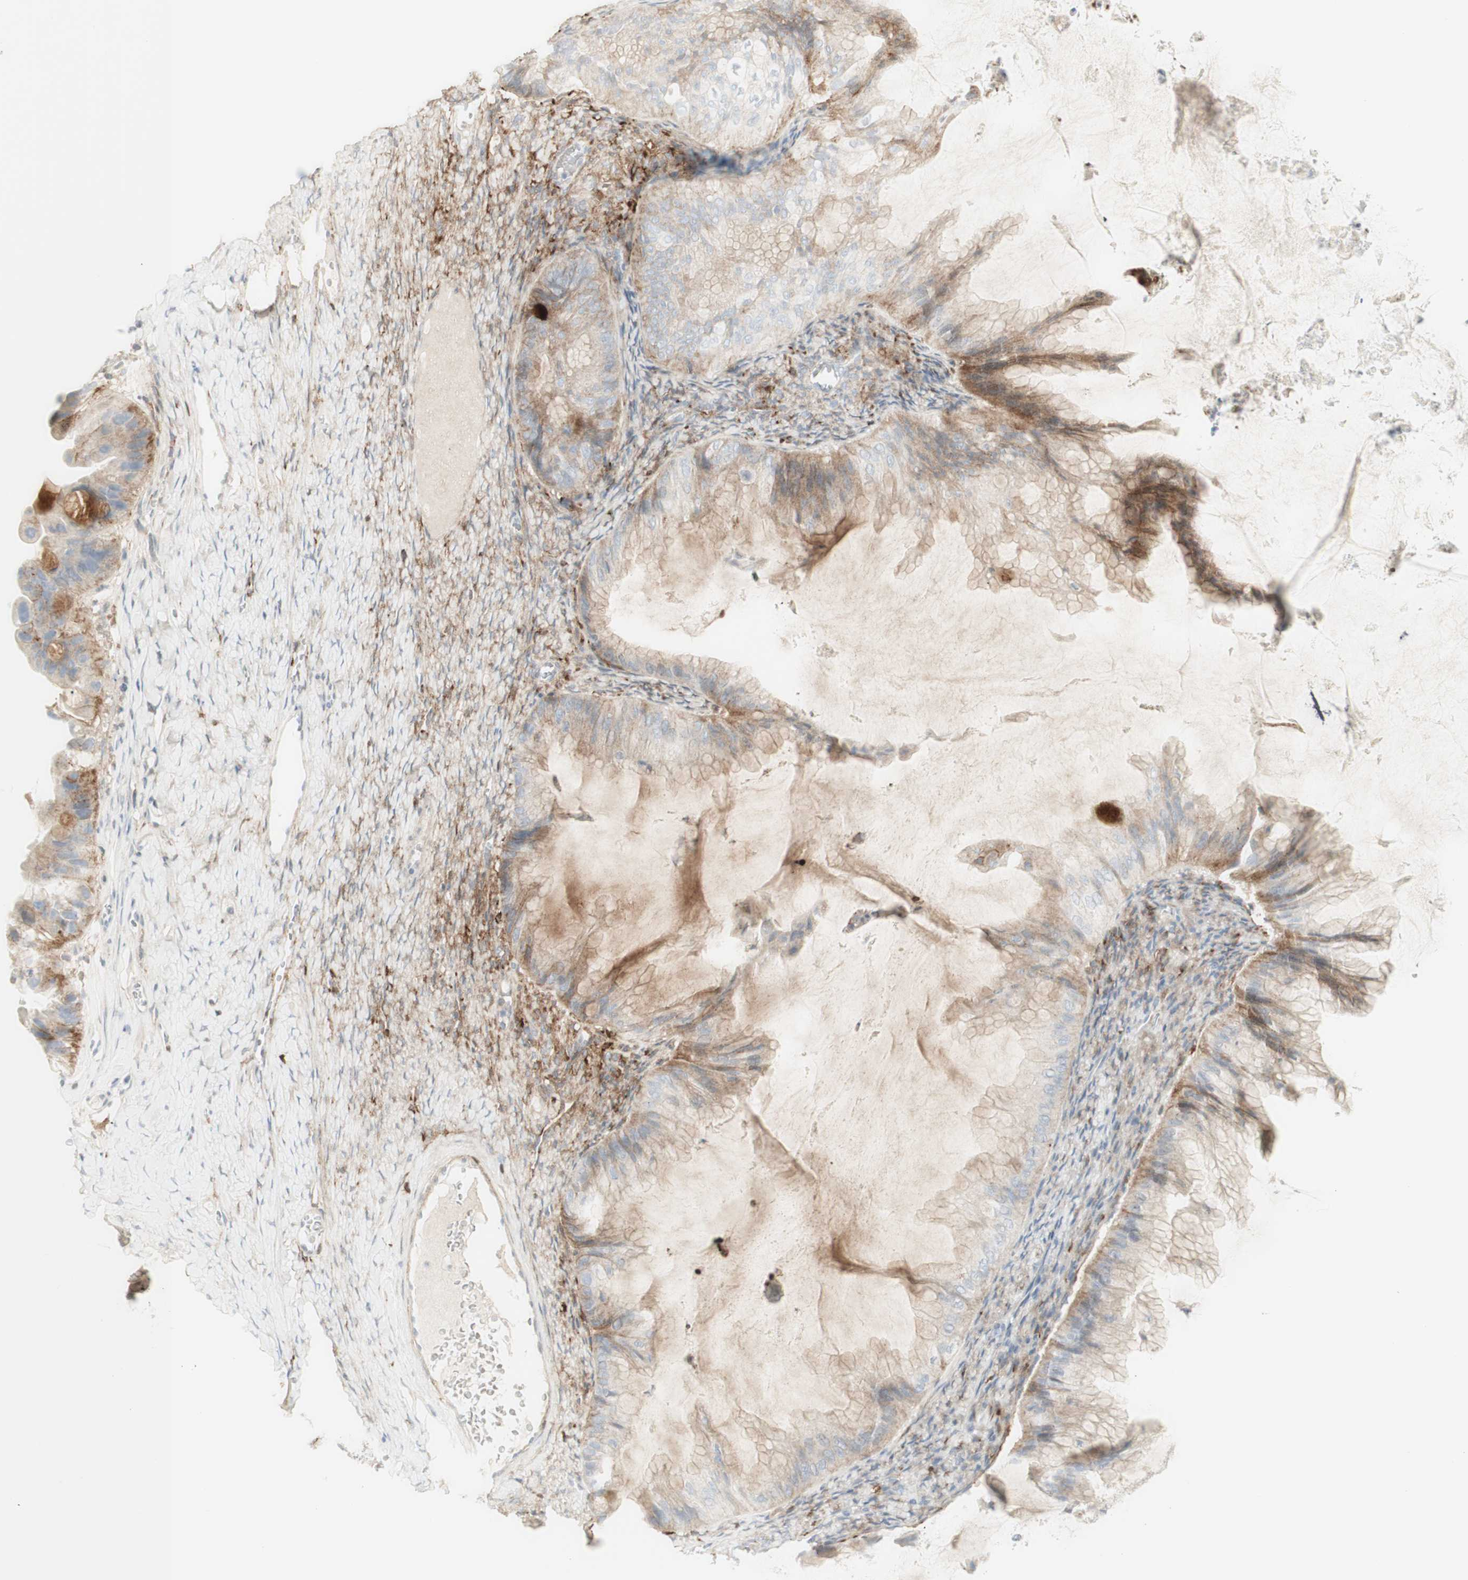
{"staining": {"intensity": "weak", "quantity": ">75%", "location": "cytoplasmic/membranous"}, "tissue": "ovarian cancer", "cell_type": "Tumor cells", "image_type": "cancer", "snomed": [{"axis": "morphology", "description": "Cystadenocarcinoma, mucinous, NOS"}, {"axis": "topography", "description": "Ovary"}], "caption": "Immunohistochemical staining of human ovarian cancer displays weak cytoplasmic/membranous protein expression in about >75% of tumor cells. (Stains: DAB in brown, nuclei in blue, Microscopy: brightfield microscopy at high magnification).", "gene": "MDK", "patient": {"sex": "female", "age": 61}}